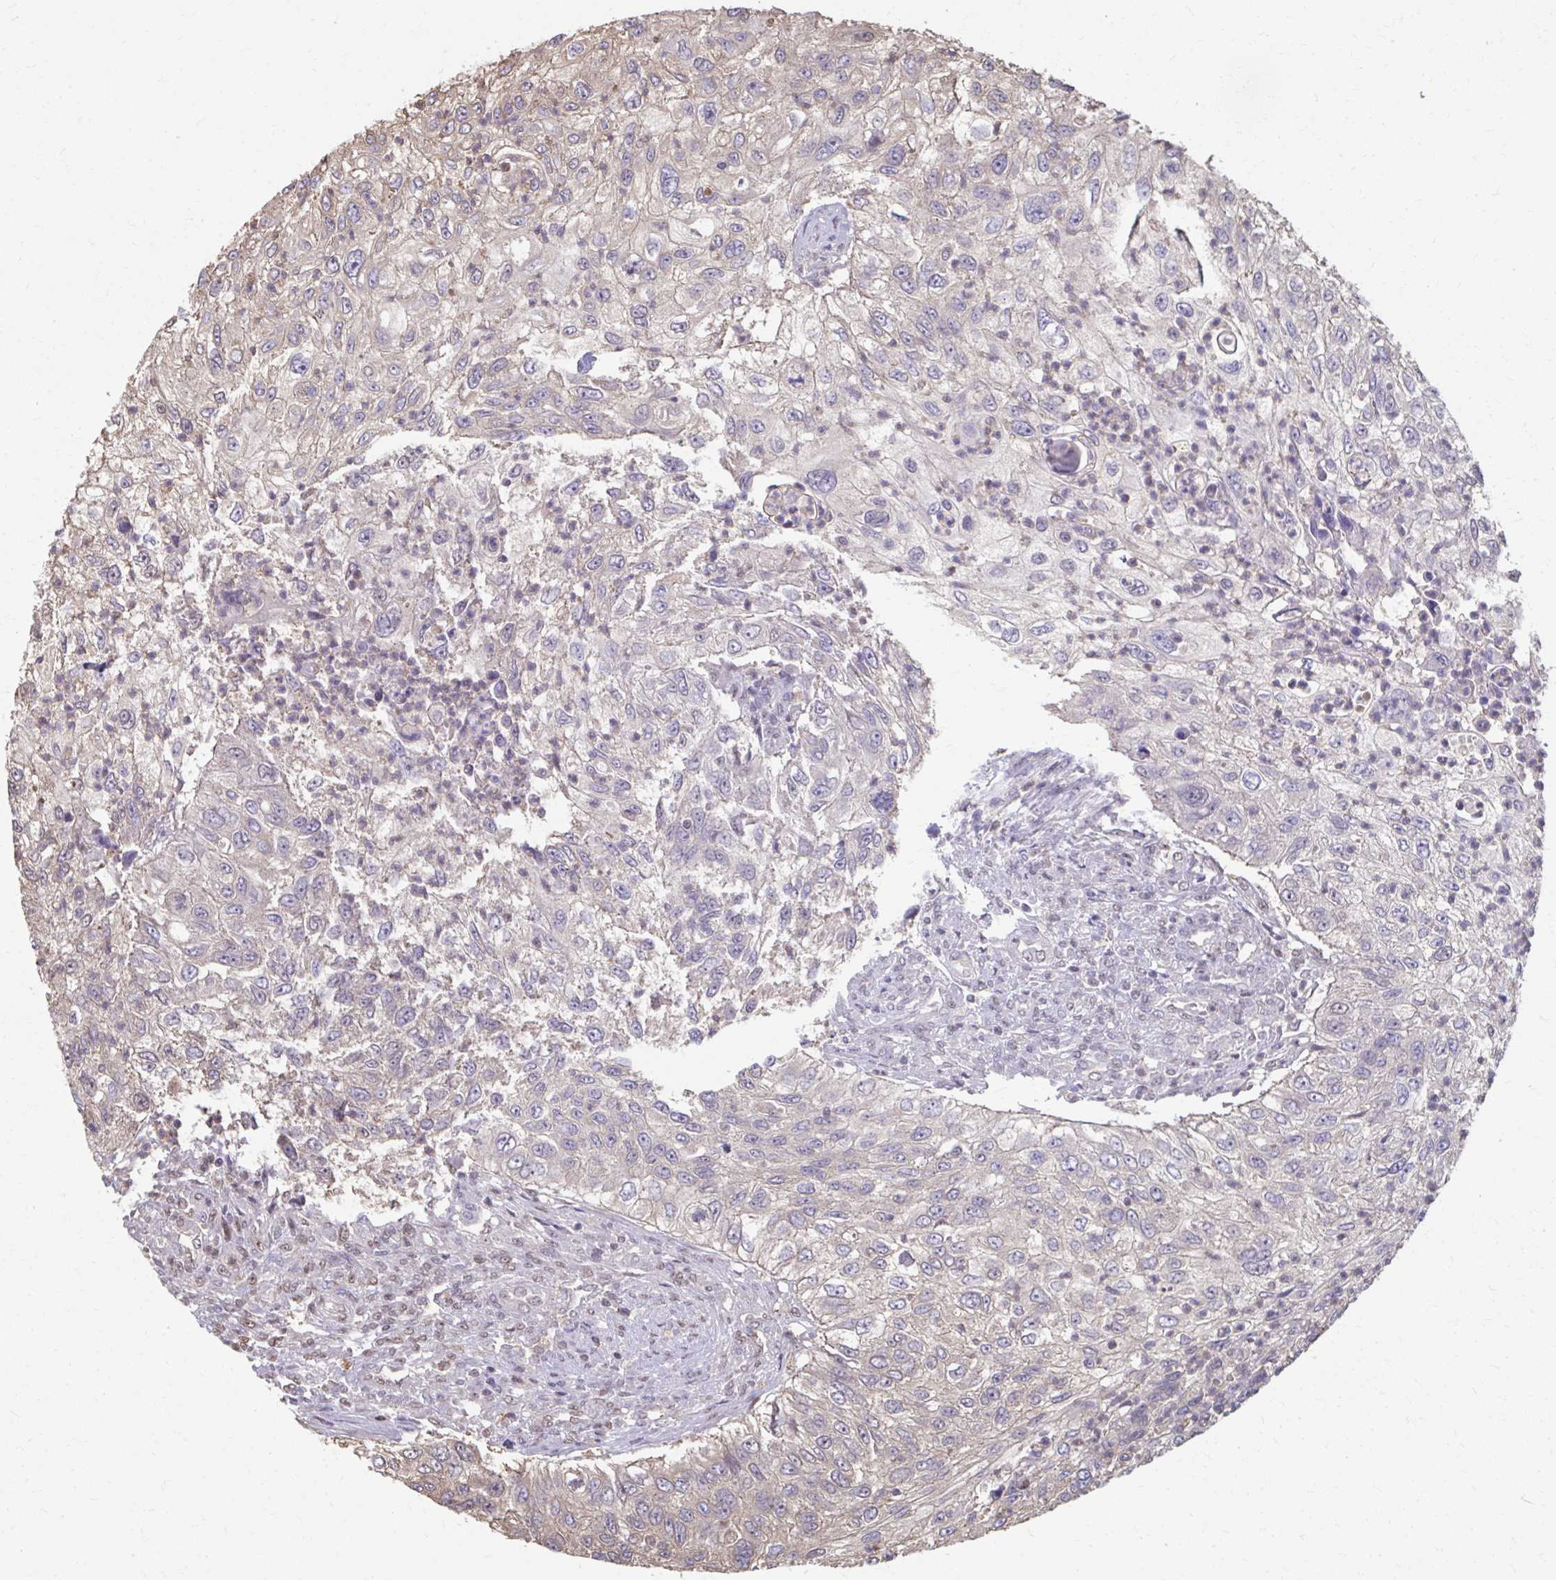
{"staining": {"intensity": "negative", "quantity": "none", "location": "none"}, "tissue": "urothelial cancer", "cell_type": "Tumor cells", "image_type": "cancer", "snomed": [{"axis": "morphology", "description": "Urothelial carcinoma, High grade"}, {"axis": "topography", "description": "Urinary bladder"}], "caption": "Immunohistochemical staining of human urothelial cancer displays no significant expression in tumor cells.", "gene": "ING4", "patient": {"sex": "female", "age": 60}}